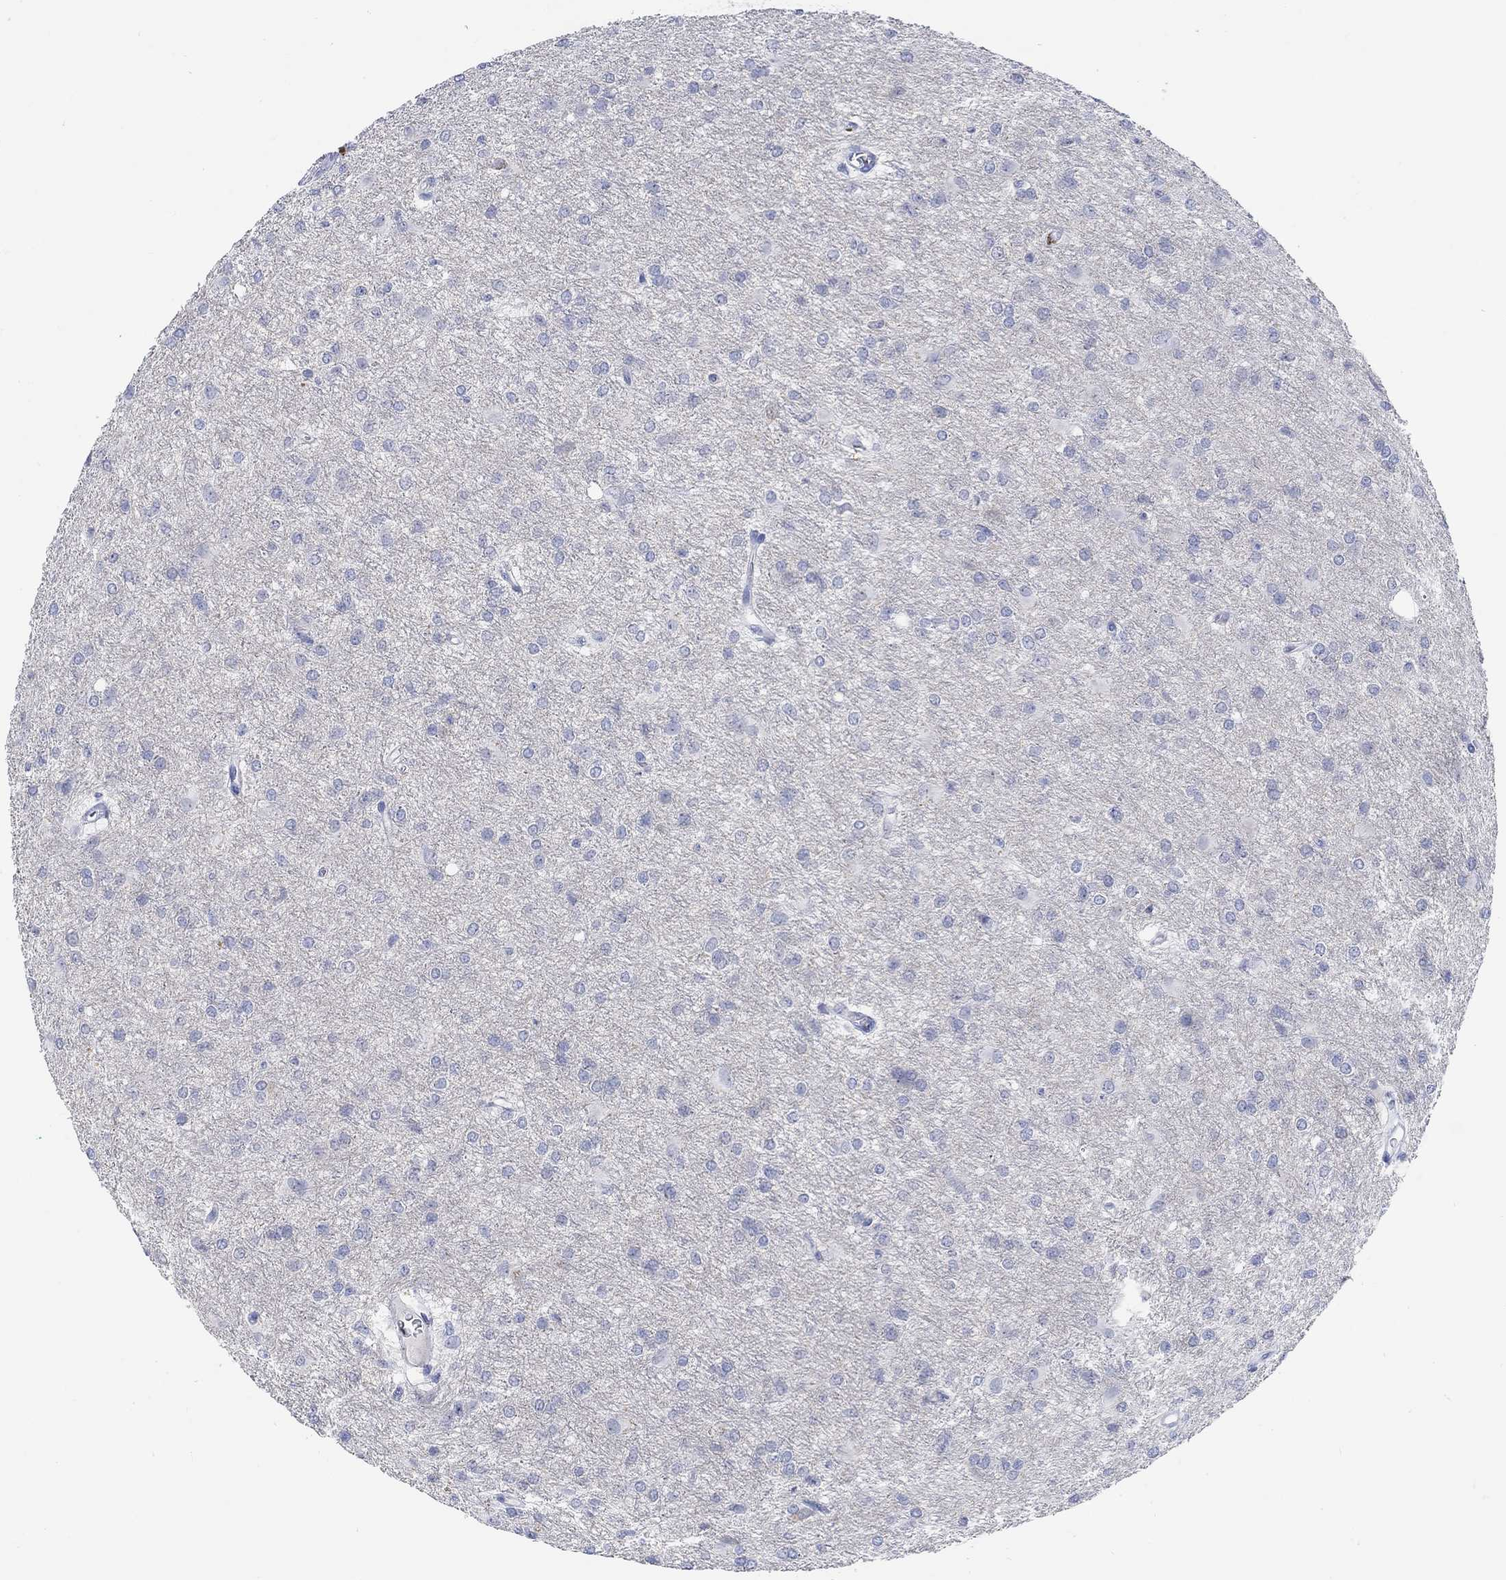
{"staining": {"intensity": "negative", "quantity": "none", "location": "none"}, "tissue": "glioma", "cell_type": "Tumor cells", "image_type": "cancer", "snomed": [{"axis": "morphology", "description": "Glioma, malignant, High grade"}, {"axis": "topography", "description": "Brain"}], "caption": "The image exhibits no staining of tumor cells in glioma. The staining was performed using DAB (3,3'-diaminobenzidine) to visualize the protein expression in brown, while the nuclei were stained in blue with hematoxylin (Magnification: 20x).", "gene": "GRIA3", "patient": {"sex": "male", "age": 68}}